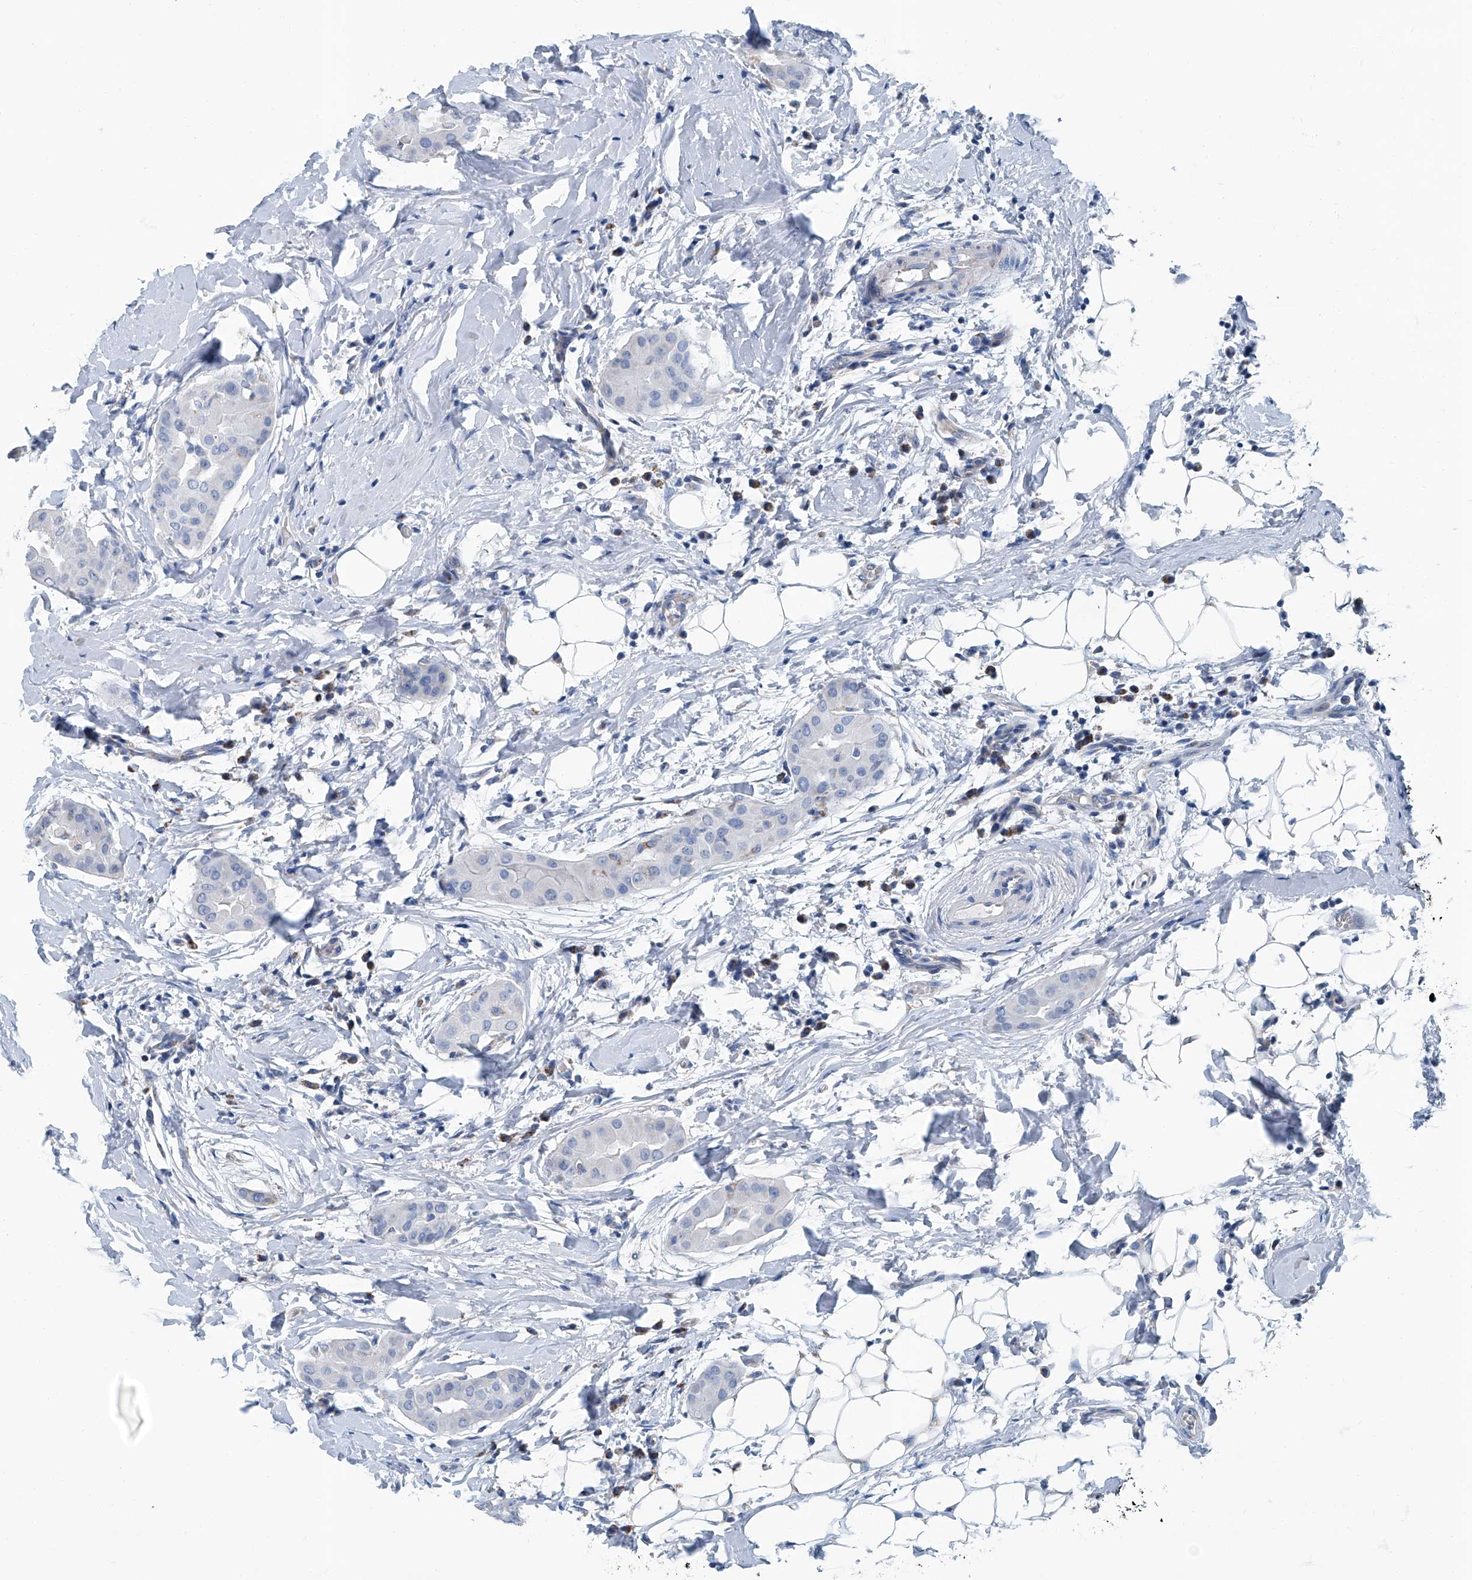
{"staining": {"intensity": "negative", "quantity": "none", "location": "none"}, "tissue": "thyroid cancer", "cell_type": "Tumor cells", "image_type": "cancer", "snomed": [{"axis": "morphology", "description": "Papillary adenocarcinoma, NOS"}, {"axis": "topography", "description": "Thyroid gland"}], "caption": "This is an IHC photomicrograph of thyroid cancer. There is no expression in tumor cells.", "gene": "MT-ND1", "patient": {"sex": "male", "age": 33}}